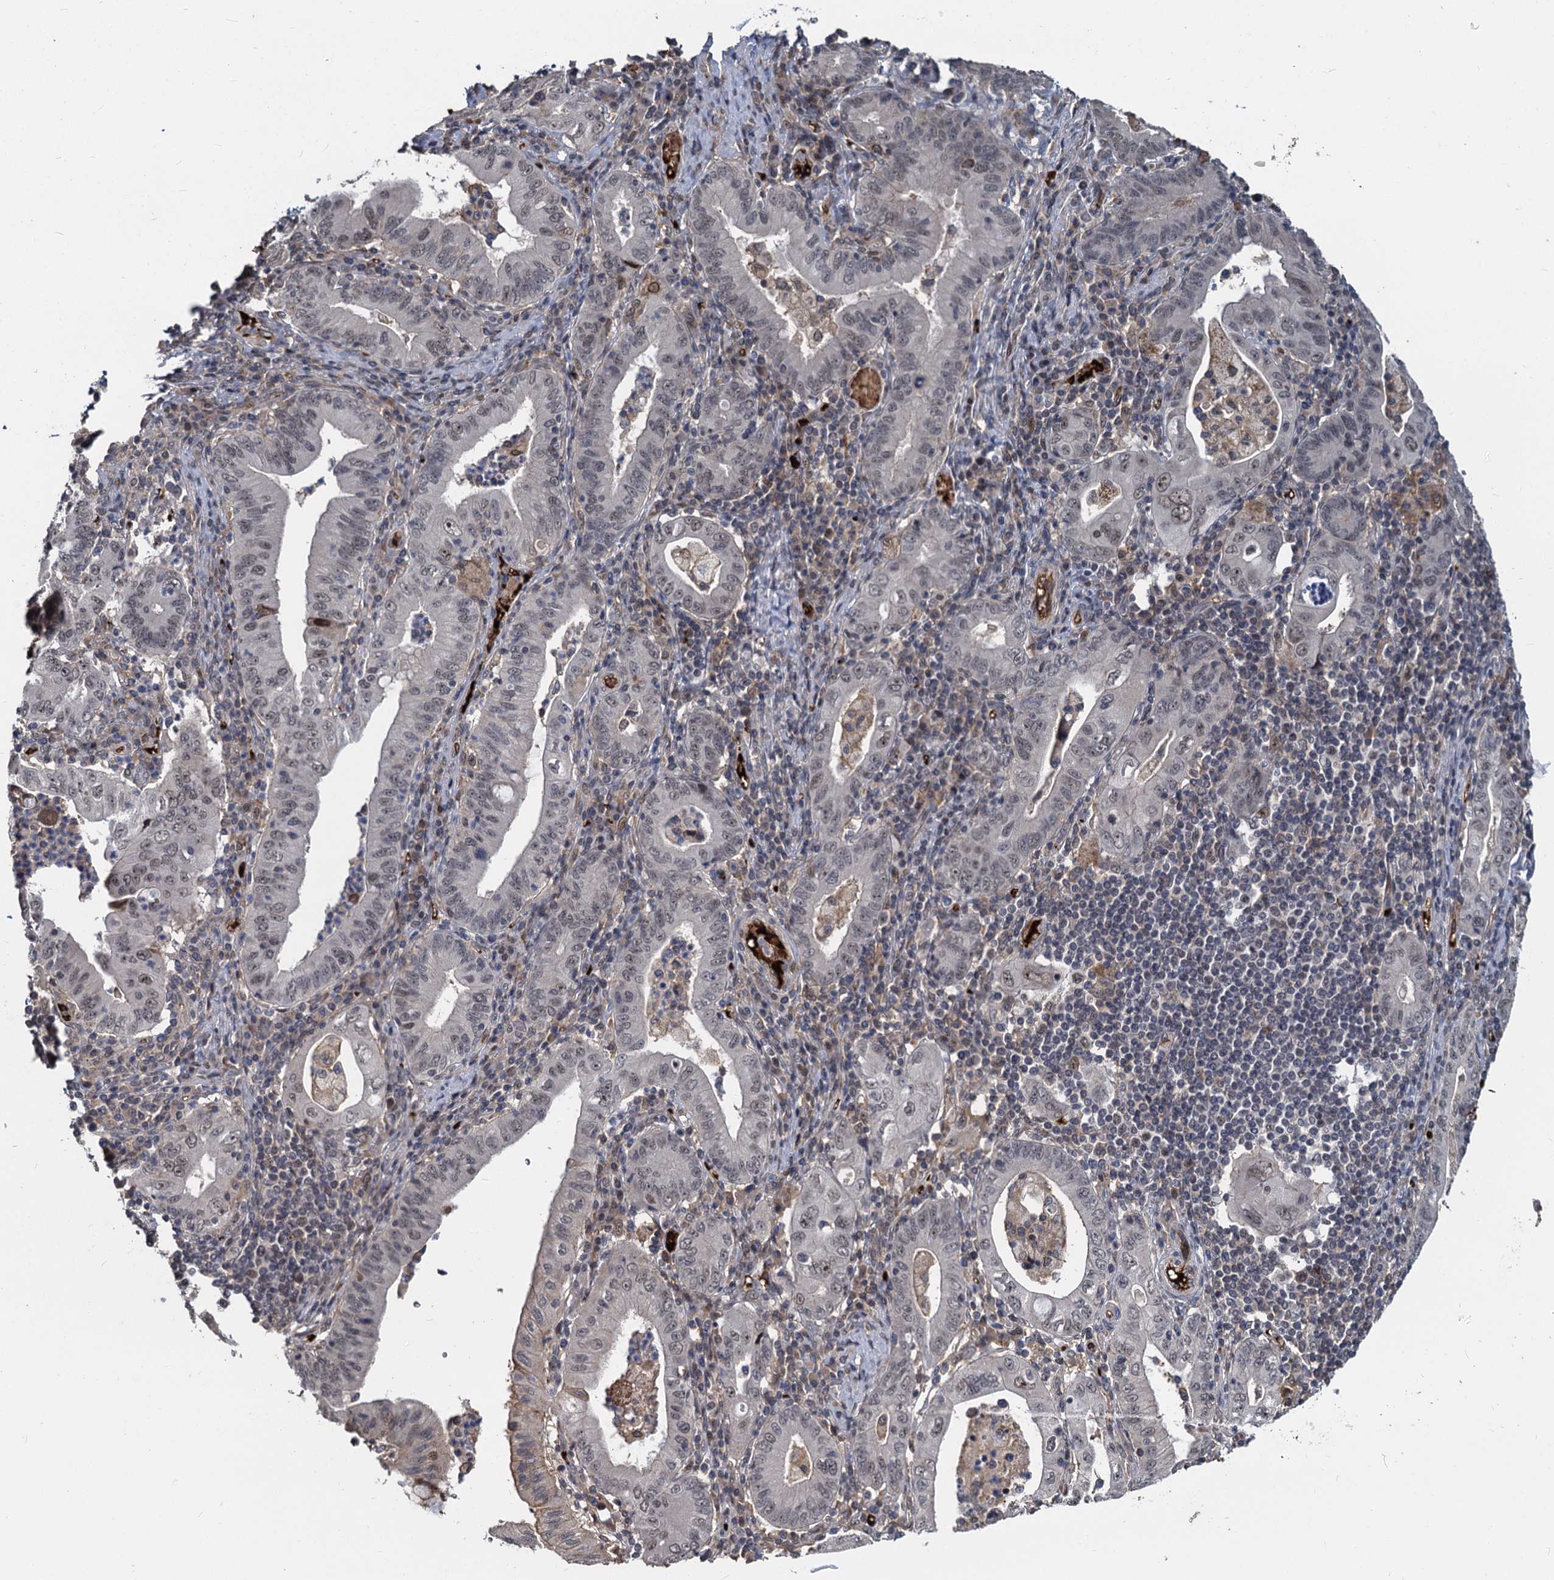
{"staining": {"intensity": "weak", "quantity": "25%-75%", "location": "nuclear"}, "tissue": "stomach cancer", "cell_type": "Tumor cells", "image_type": "cancer", "snomed": [{"axis": "morphology", "description": "Normal tissue, NOS"}, {"axis": "morphology", "description": "Adenocarcinoma, NOS"}, {"axis": "topography", "description": "Esophagus"}, {"axis": "topography", "description": "Stomach, upper"}, {"axis": "topography", "description": "Peripheral nerve tissue"}], "caption": "Tumor cells exhibit low levels of weak nuclear staining in about 25%-75% of cells in stomach adenocarcinoma. The staining is performed using DAB (3,3'-diaminobenzidine) brown chromogen to label protein expression. The nuclei are counter-stained blue using hematoxylin.", "gene": "FANCI", "patient": {"sex": "male", "age": 62}}